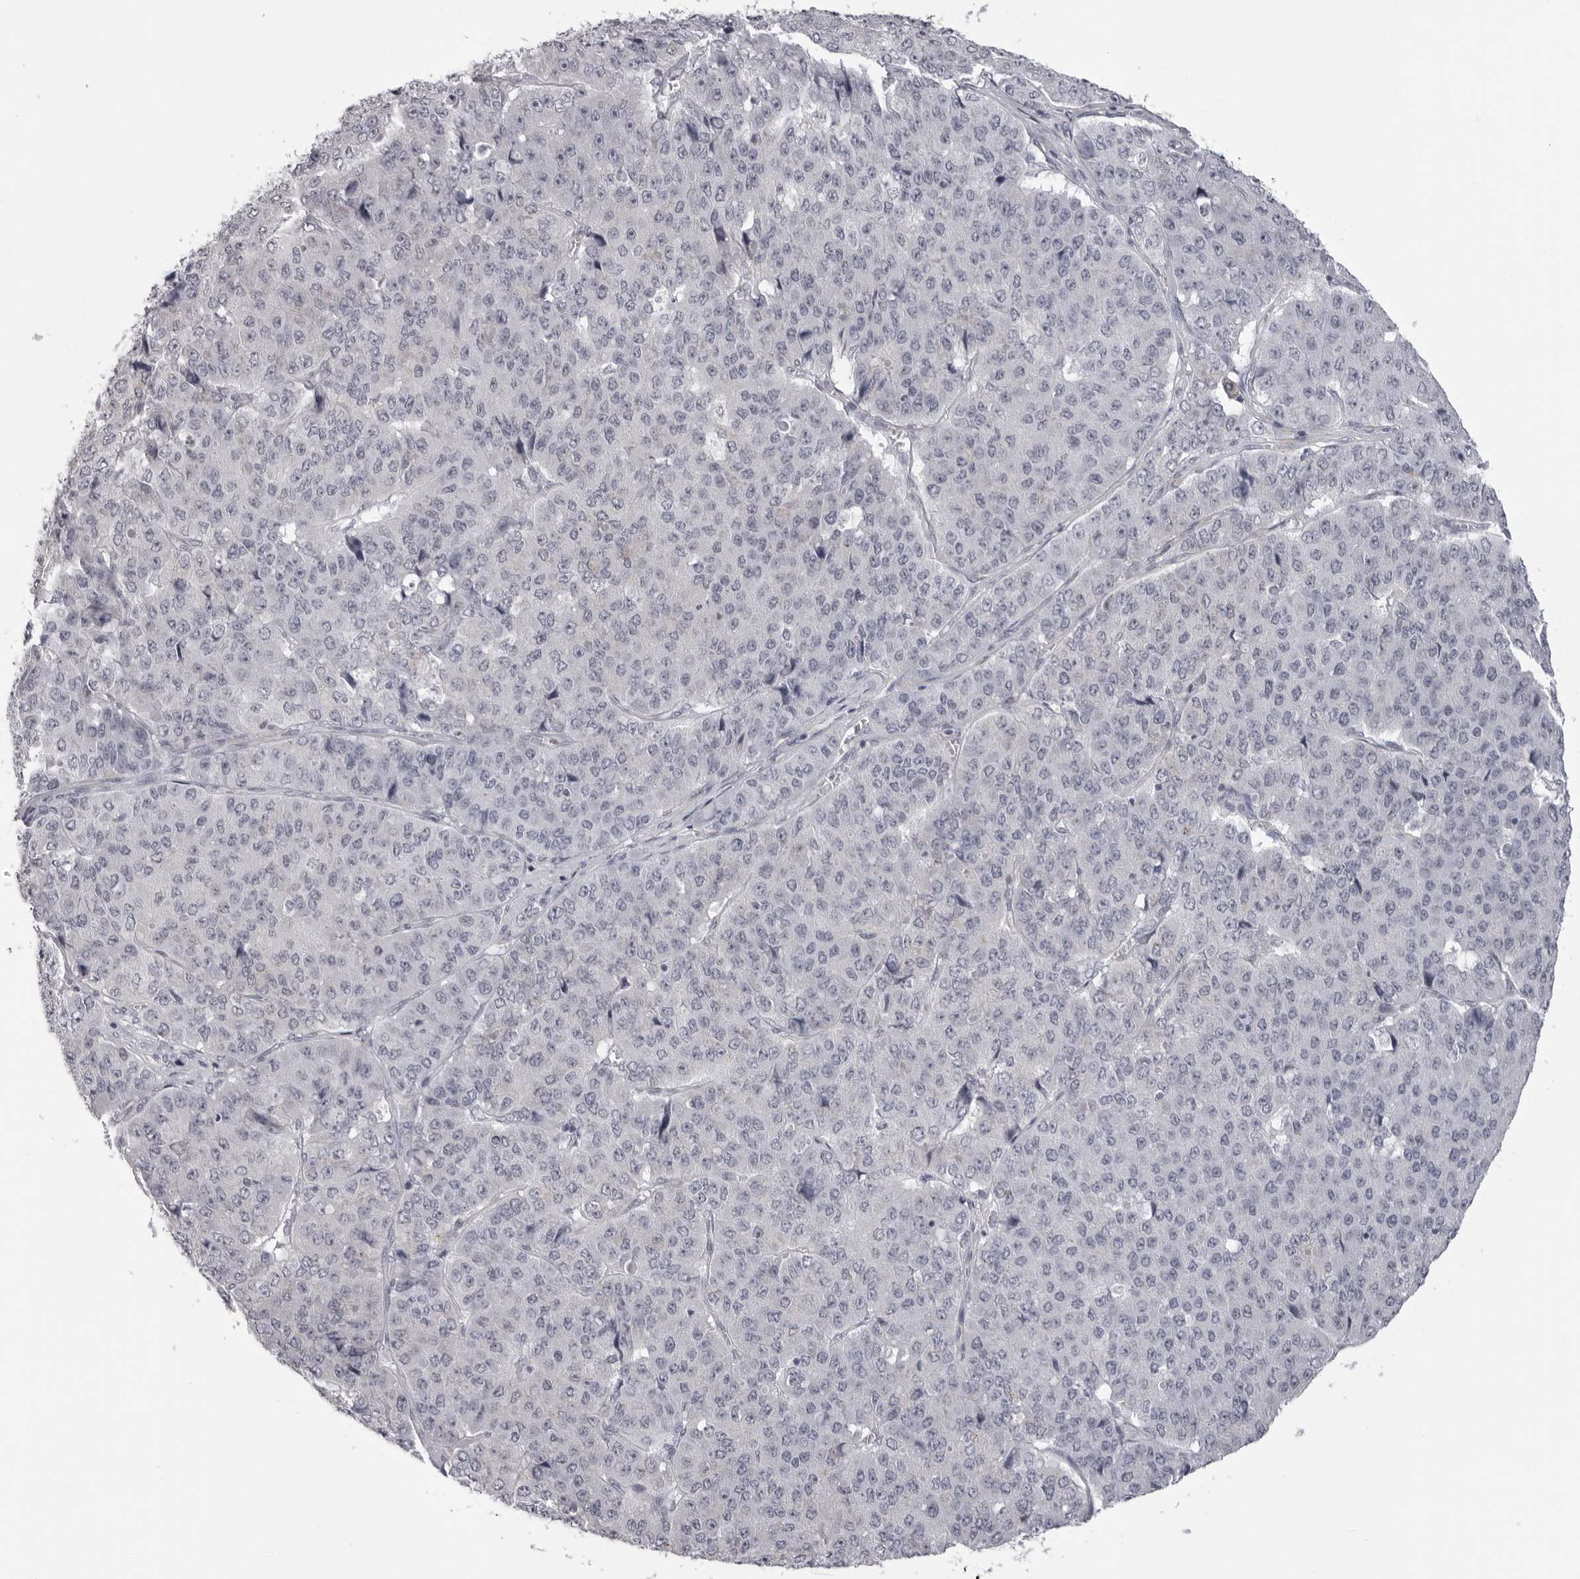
{"staining": {"intensity": "negative", "quantity": "none", "location": "none"}, "tissue": "pancreatic cancer", "cell_type": "Tumor cells", "image_type": "cancer", "snomed": [{"axis": "morphology", "description": "Adenocarcinoma, NOS"}, {"axis": "topography", "description": "Pancreas"}], "caption": "Tumor cells show no significant protein staining in pancreatic cancer (adenocarcinoma).", "gene": "DNALI1", "patient": {"sex": "male", "age": 50}}